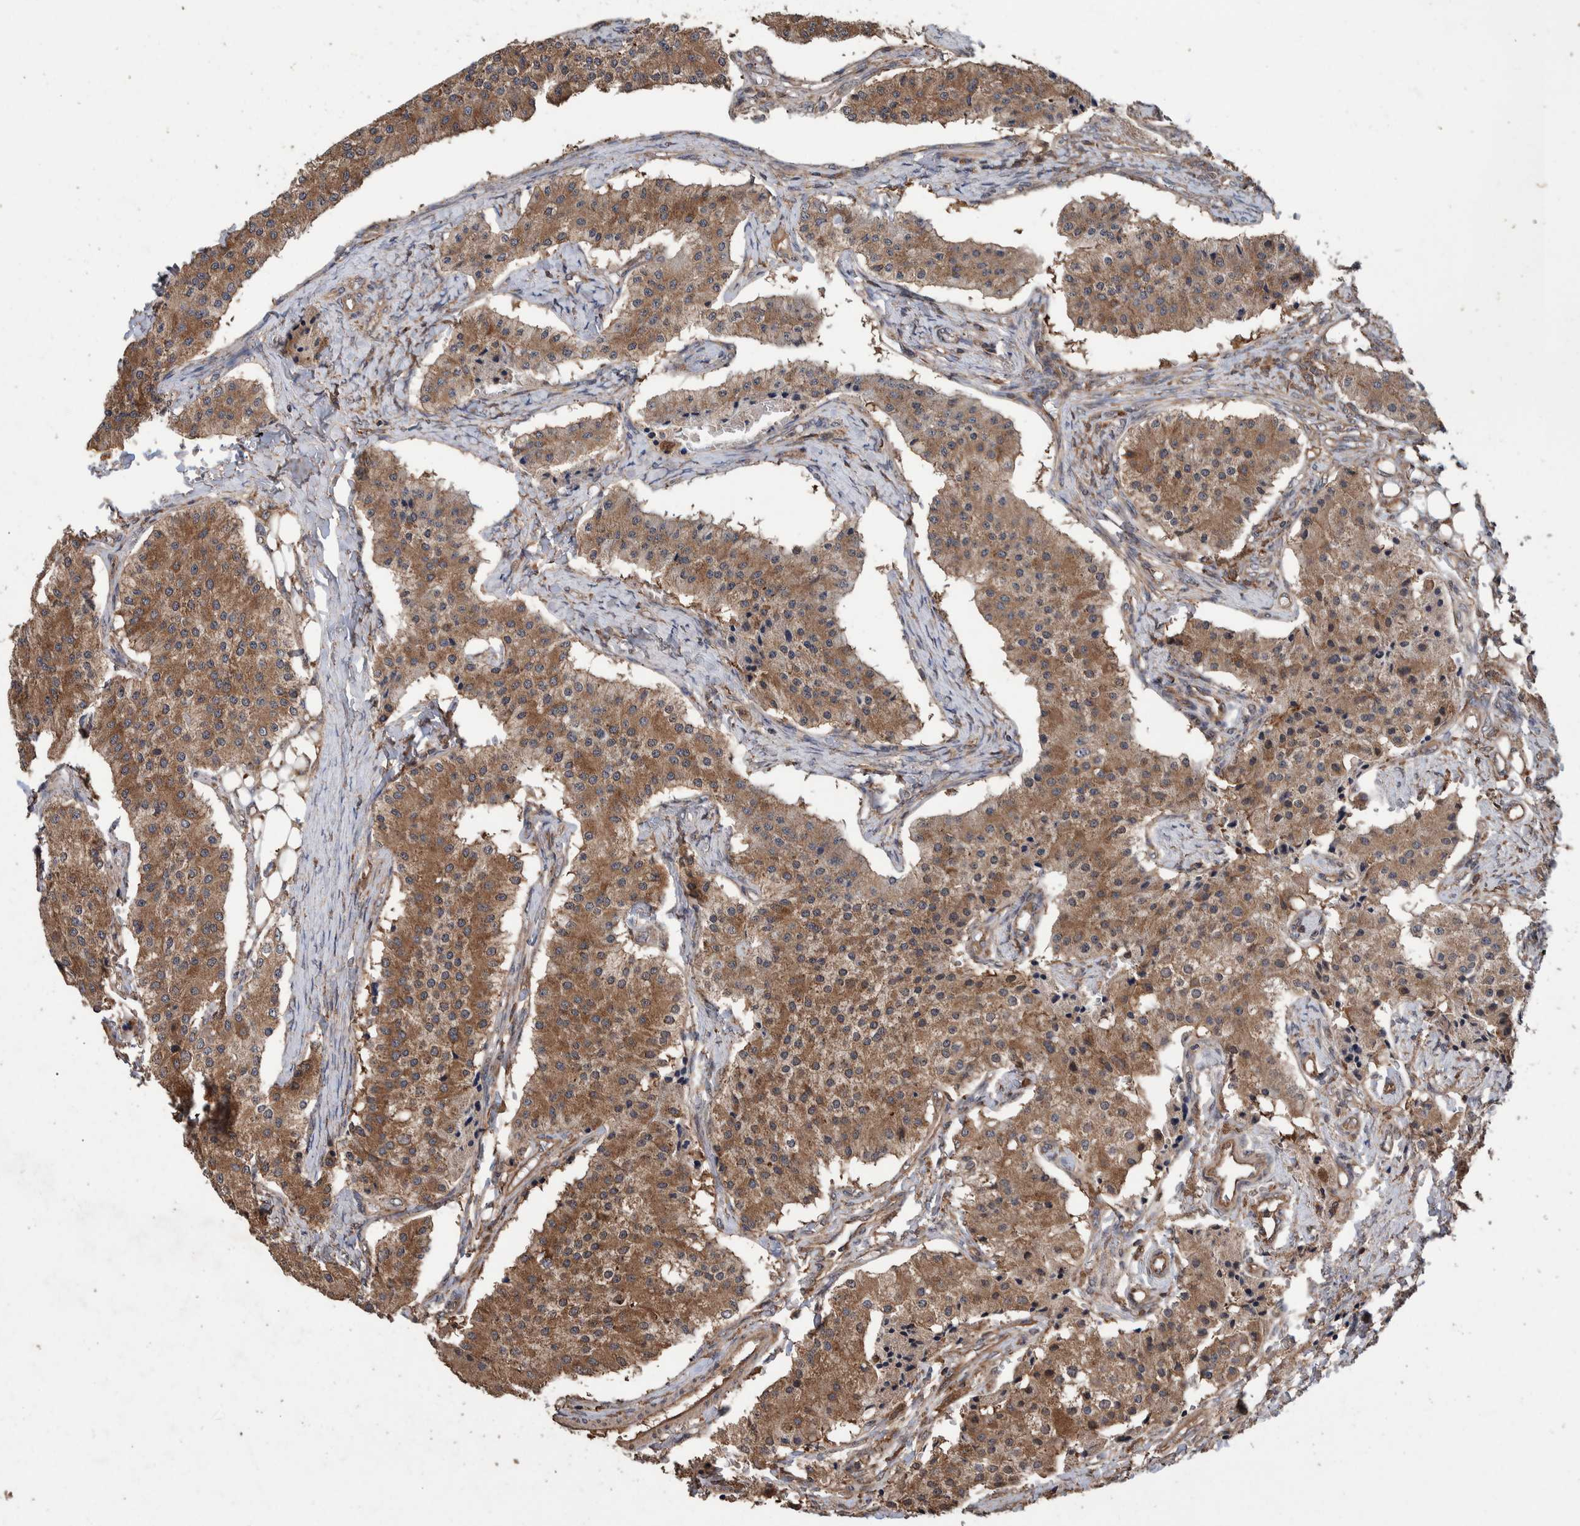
{"staining": {"intensity": "moderate", "quantity": ">75%", "location": "cytoplasmic/membranous"}, "tissue": "carcinoid", "cell_type": "Tumor cells", "image_type": "cancer", "snomed": [{"axis": "morphology", "description": "Carcinoid, malignant, NOS"}, {"axis": "topography", "description": "Colon"}], "caption": "This is an image of immunohistochemistry (IHC) staining of malignant carcinoid, which shows moderate positivity in the cytoplasmic/membranous of tumor cells.", "gene": "TRIM16", "patient": {"sex": "female", "age": 52}}